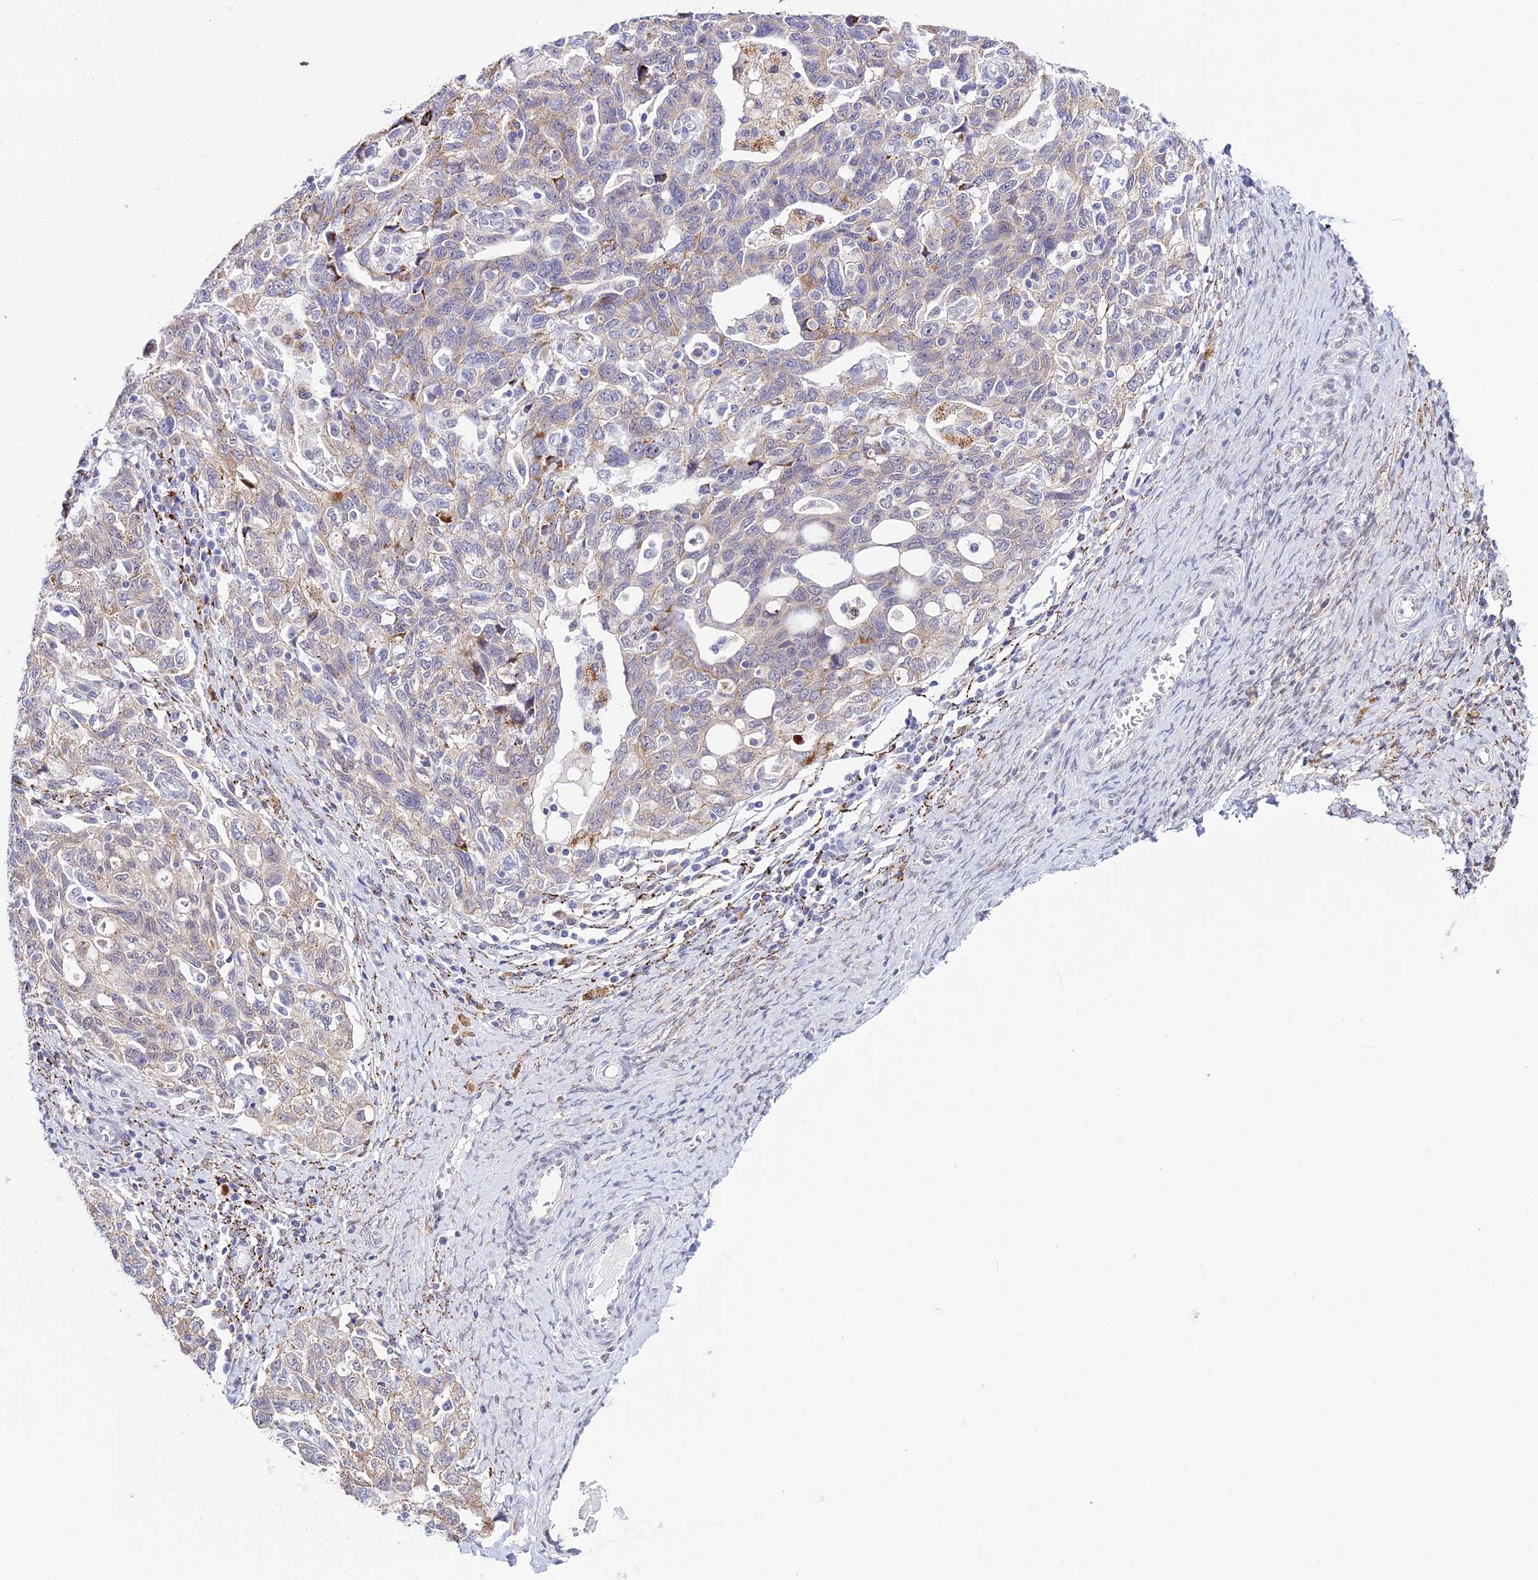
{"staining": {"intensity": "moderate", "quantity": "<25%", "location": "cytoplasmic/membranous"}, "tissue": "ovarian cancer", "cell_type": "Tumor cells", "image_type": "cancer", "snomed": [{"axis": "morphology", "description": "Carcinoma, NOS"}, {"axis": "morphology", "description": "Cystadenocarcinoma, serous, NOS"}, {"axis": "topography", "description": "Ovary"}], "caption": "This is an image of immunohistochemistry staining of ovarian serous cystadenocarcinoma, which shows moderate expression in the cytoplasmic/membranous of tumor cells.", "gene": "C6orf163", "patient": {"sex": "female", "age": 69}}